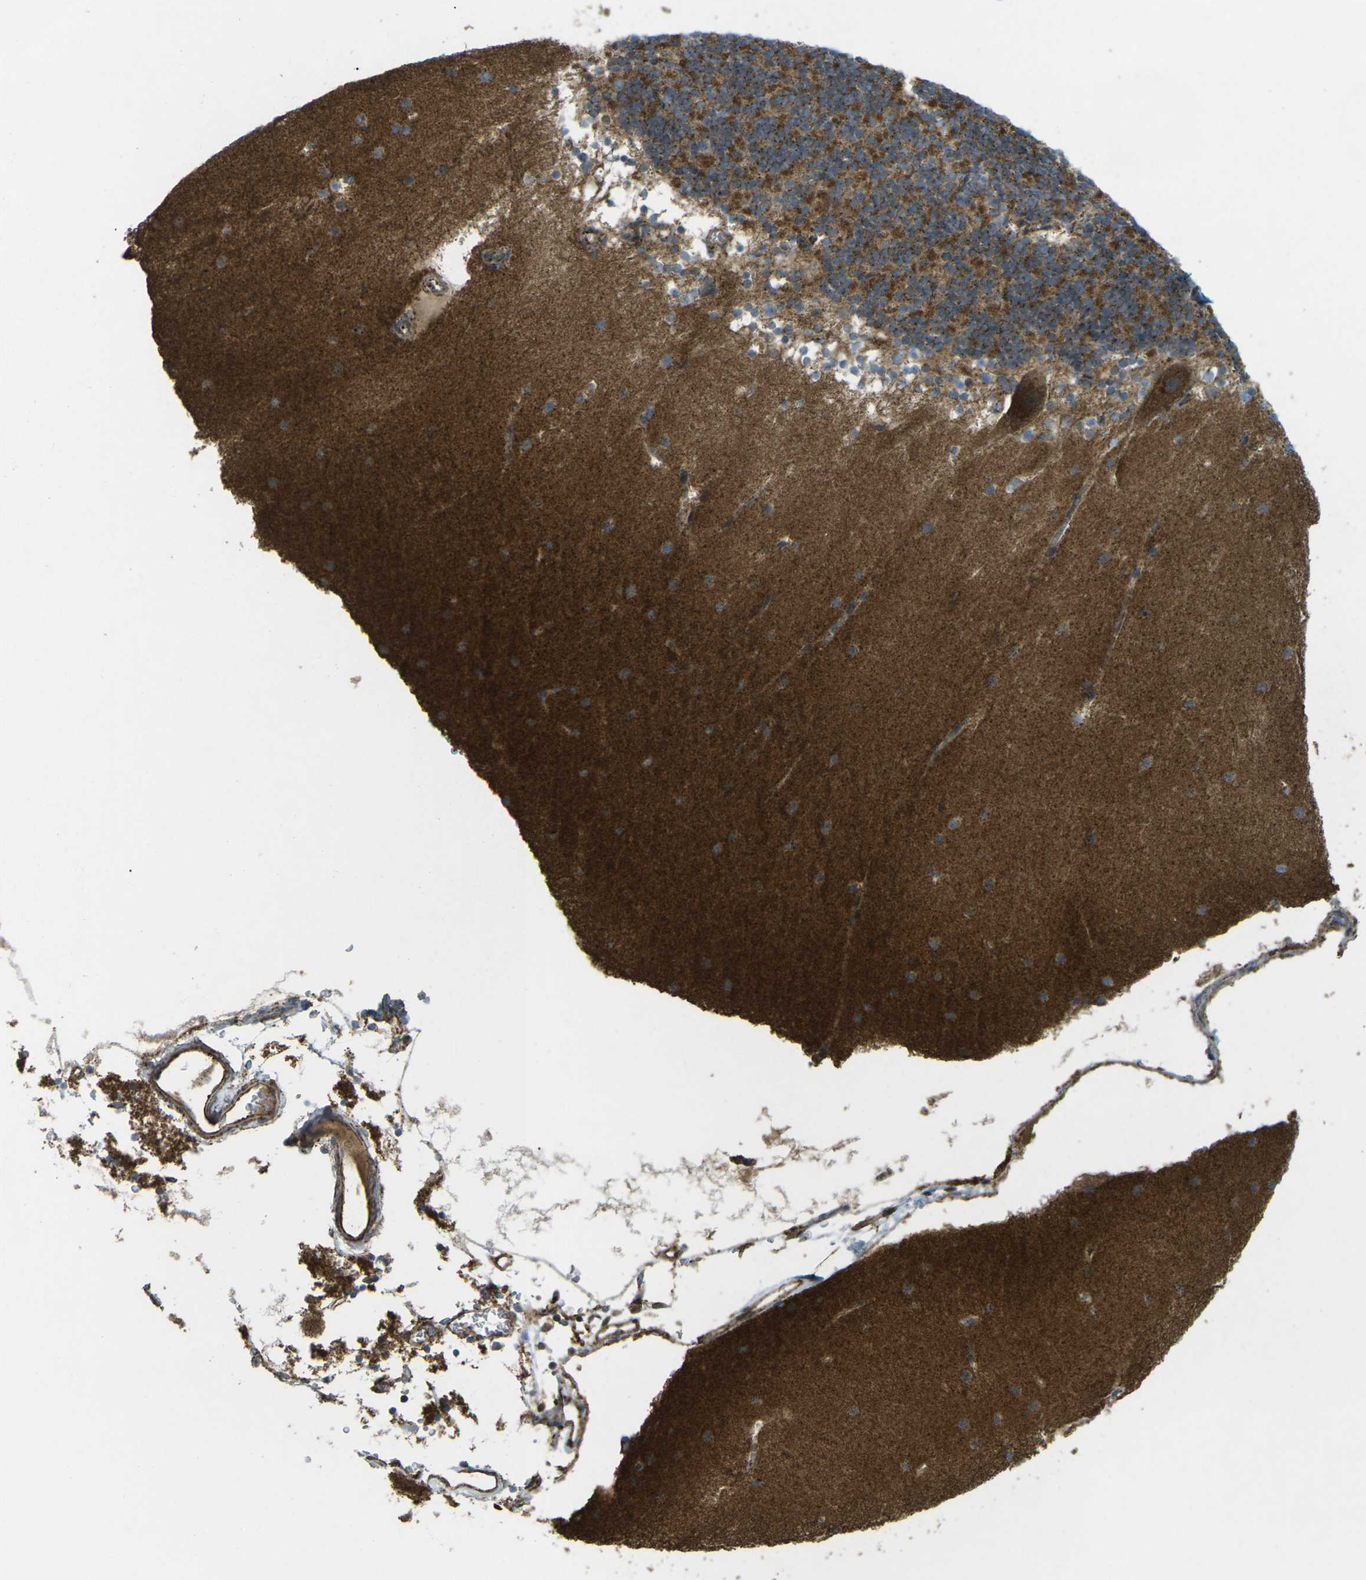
{"staining": {"intensity": "strong", "quantity": ">75%", "location": "cytoplasmic/membranous"}, "tissue": "cerebellum", "cell_type": "Cells in granular layer", "image_type": "normal", "snomed": [{"axis": "morphology", "description": "Normal tissue, NOS"}, {"axis": "topography", "description": "Cerebellum"}], "caption": "Cerebellum stained with immunohistochemistry shows strong cytoplasmic/membranous expression in approximately >75% of cells in granular layer.", "gene": "CHMP3", "patient": {"sex": "male", "age": 45}}